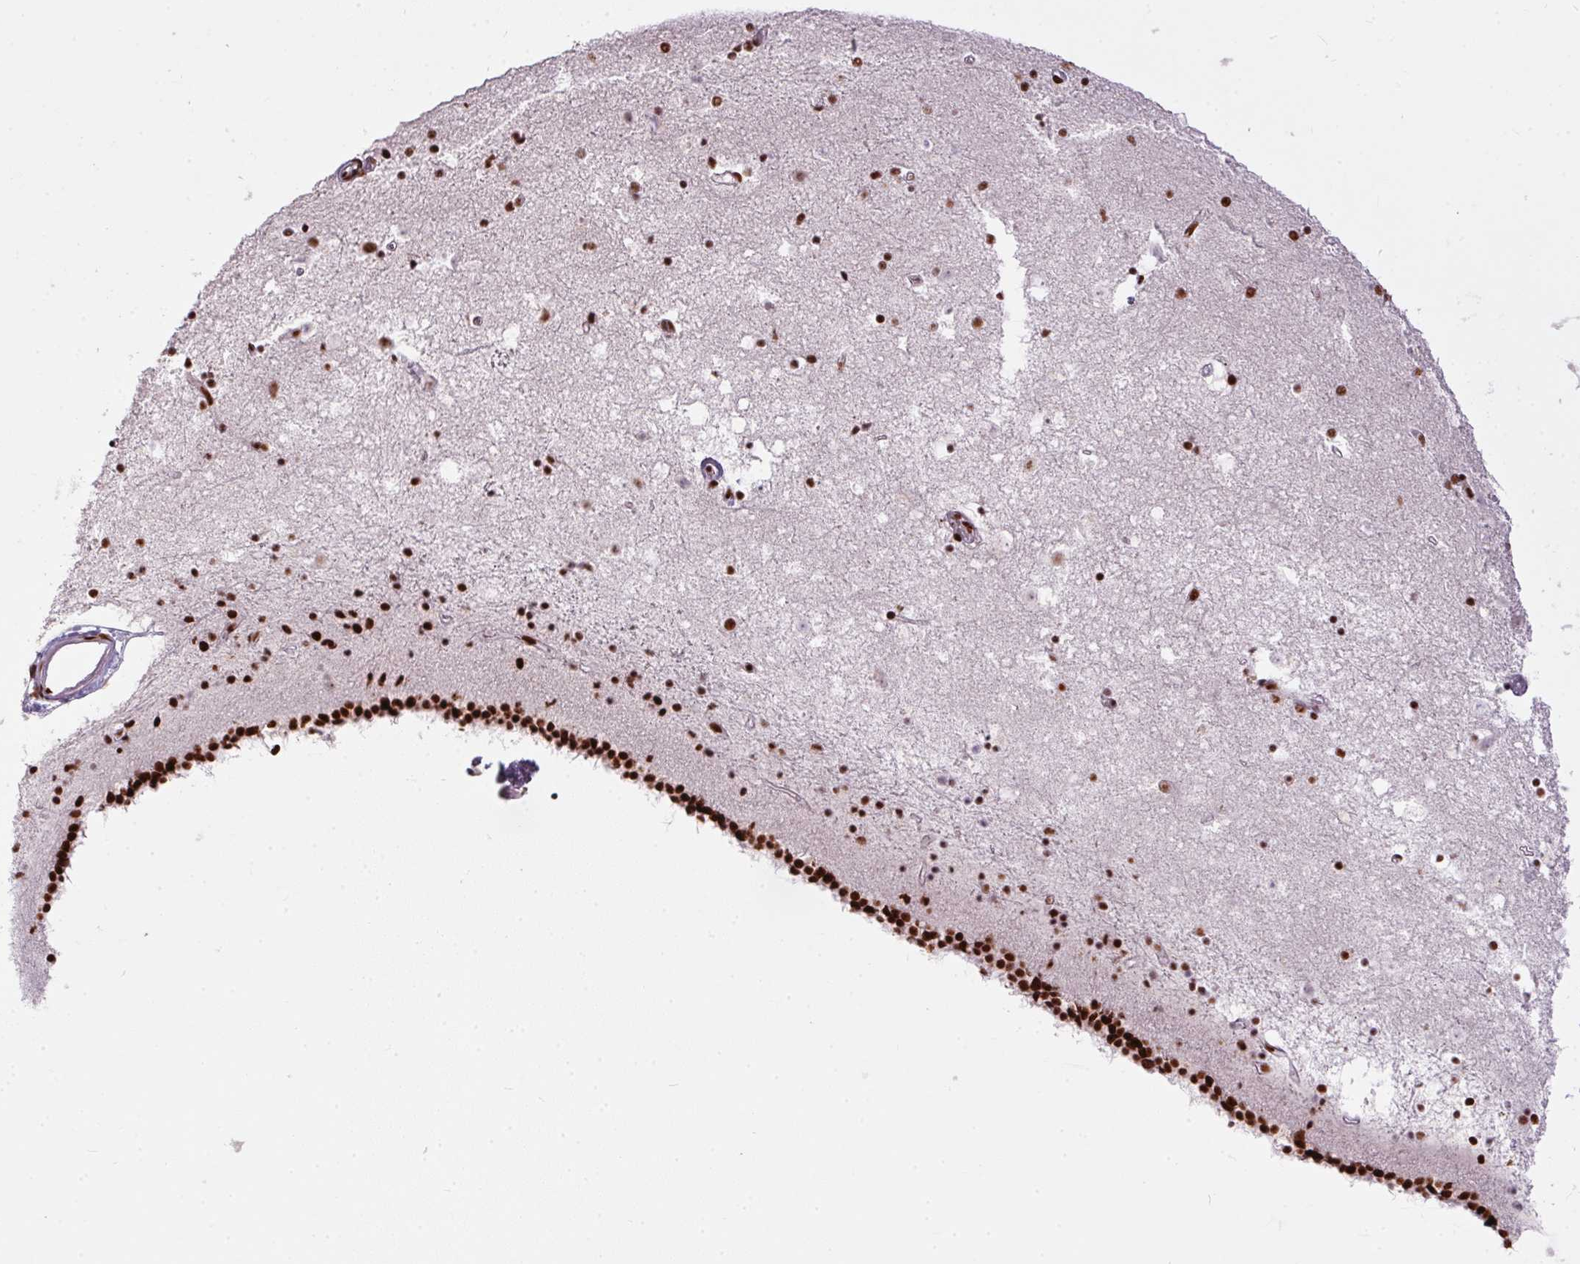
{"staining": {"intensity": "strong", "quantity": "25%-75%", "location": "nuclear"}, "tissue": "caudate", "cell_type": "Glial cells", "image_type": "normal", "snomed": [{"axis": "morphology", "description": "Normal tissue, NOS"}, {"axis": "topography", "description": "Lateral ventricle wall"}], "caption": "Caudate stained with DAB IHC shows high levels of strong nuclear staining in approximately 25%-75% of glial cells.", "gene": "PAGE3", "patient": {"sex": "female", "age": 71}}